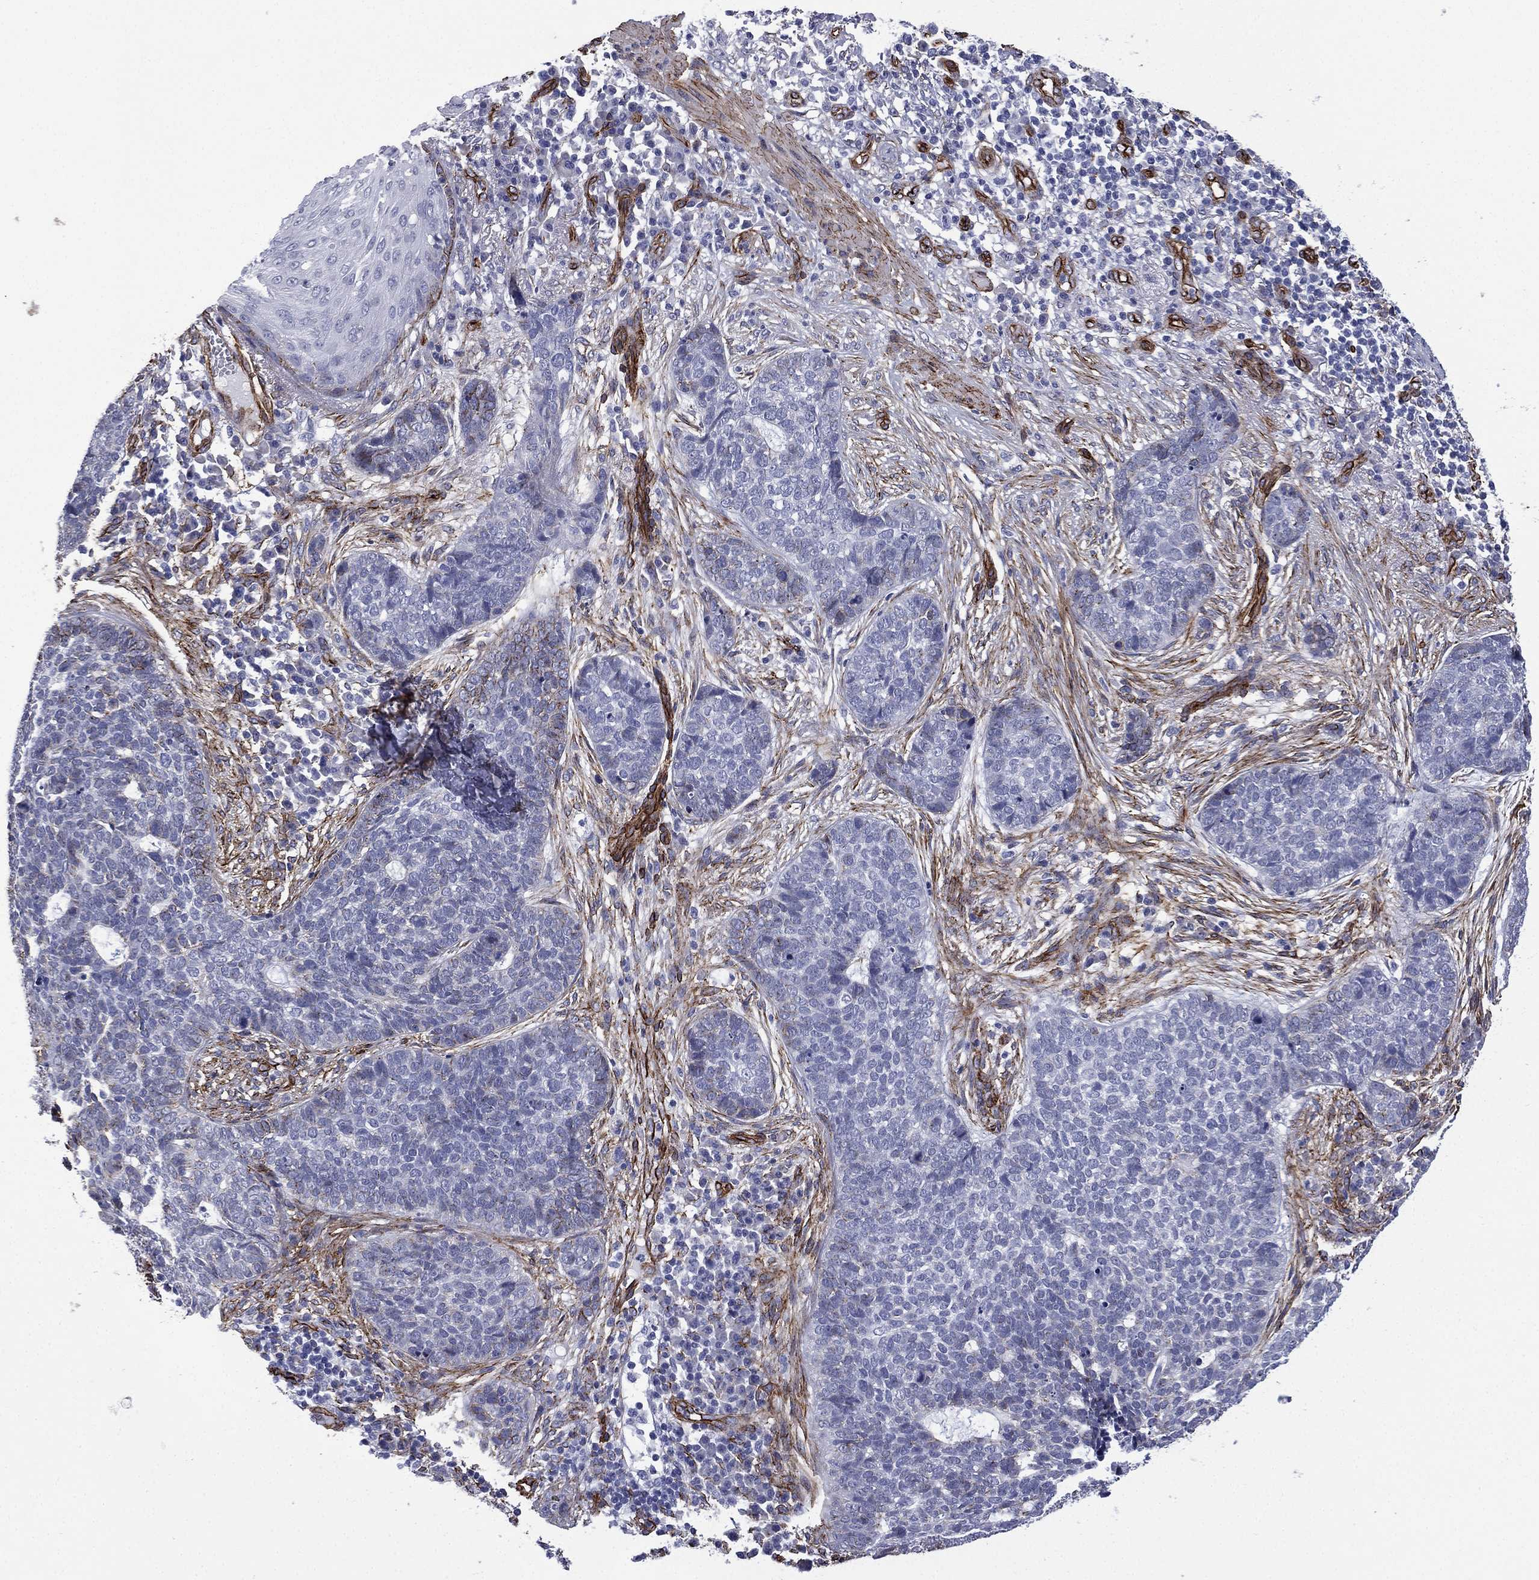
{"staining": {"intensity": "negative", "quantity": "none", "location": "none"}, "tissue": "skin cancer", "cell_type": "Tumor cells", "image_type": "cancer", "snomed": [{"axis": "morphology", "description": "Basal cell carcinoma"}, {"axis": "topography", "description": "Skin"}], "caption": "This is an immunohistochemistry (IHC) photomicrograph of basal cell carcinoma (skin). There is no staining in tumor cells.", "gene": "CAVIN3", "patient": {"sex": "female", "age": 69}}